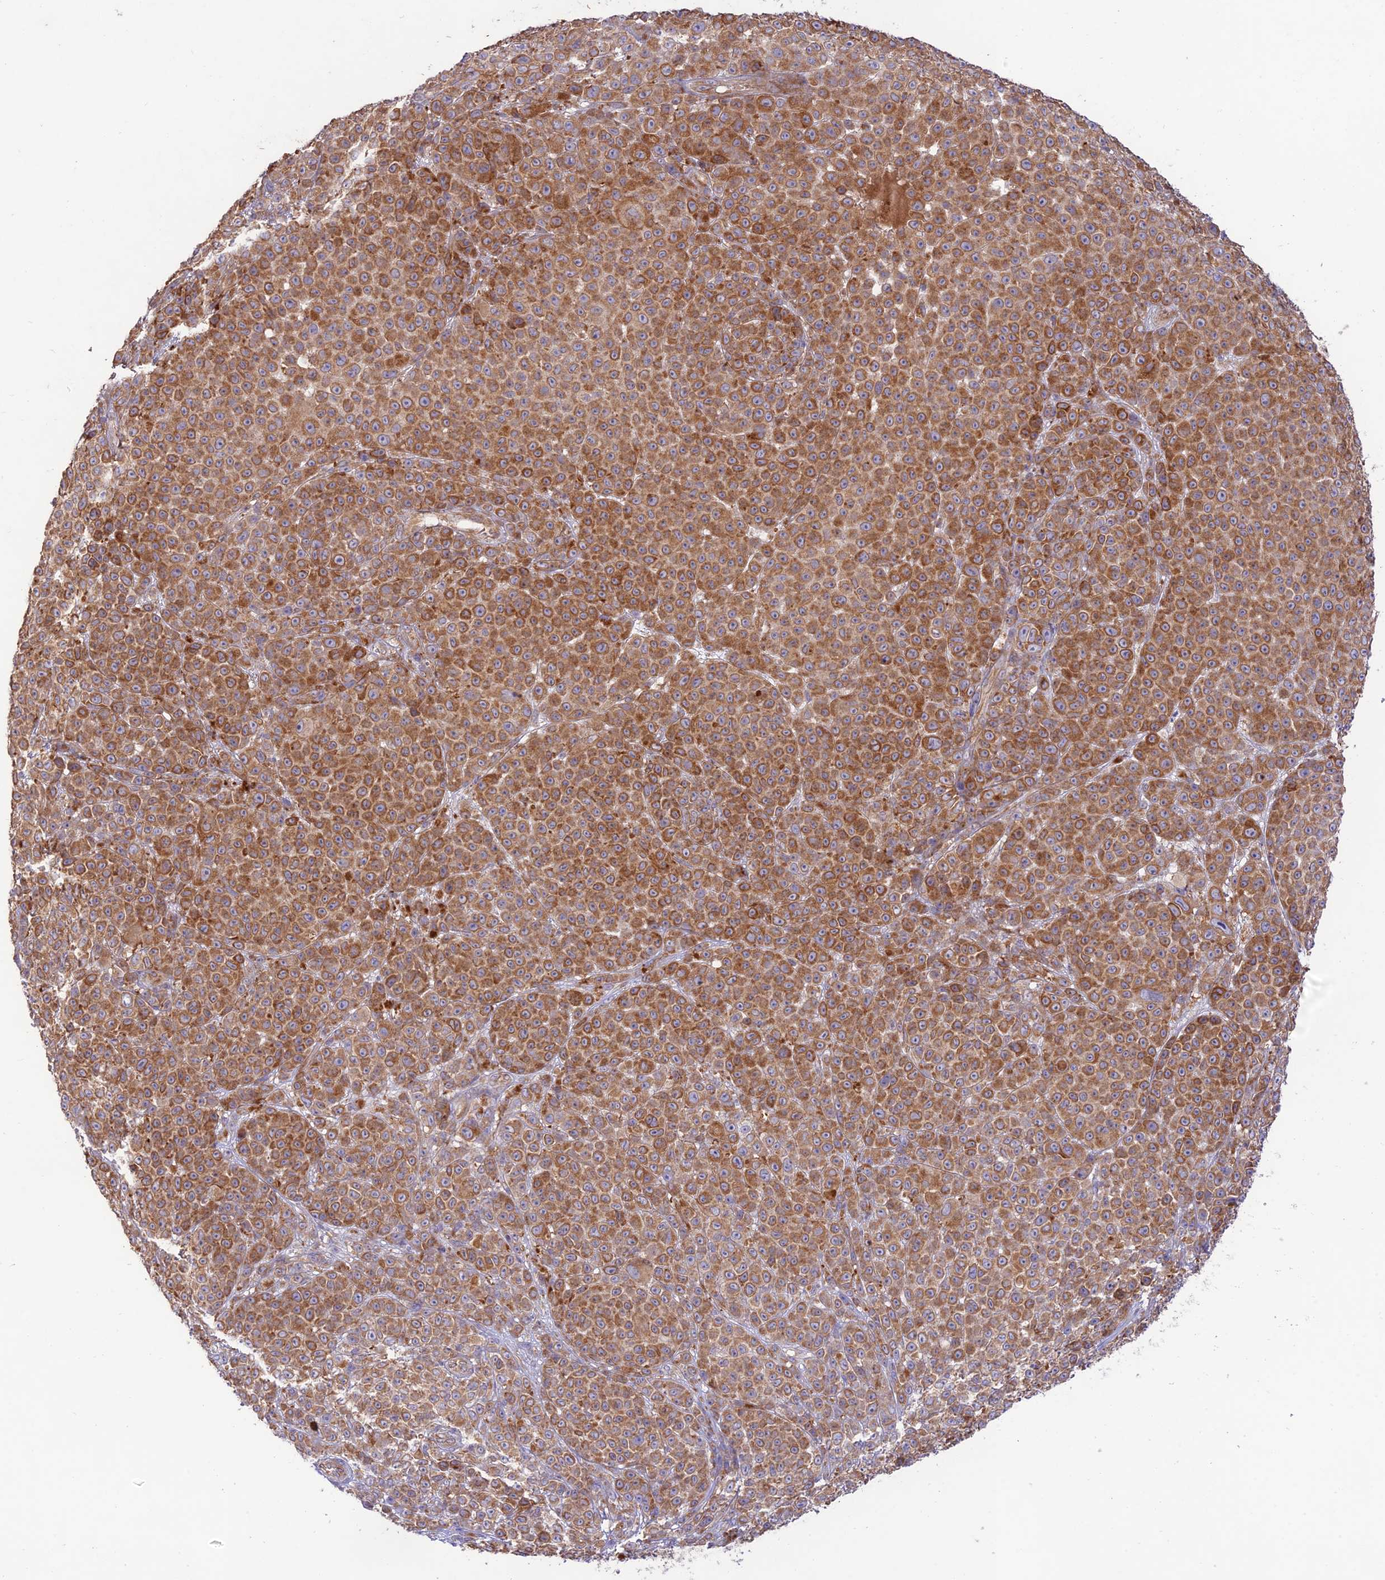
{"staining": {"intensity": "moderate", "quantity": ">75%", "location": "cytoplasmic/membranous"}, "tissue": "melanoma", "cell_type": "Tumor cells", "image_type": "cancer", "snomed": [{"axis": "morphology", "description": "Malignant melanoma, NOS"}, {"axis": "topography", "description": "Skin"}], "caption": "The histopathology image reveals a brown stain indicating the presence of a protein in the cytoplasmic/membranous of tumor cells in malignant melanoma.", "gene": "TMEM259", "patient": {"sex": "female", "age": 94}}